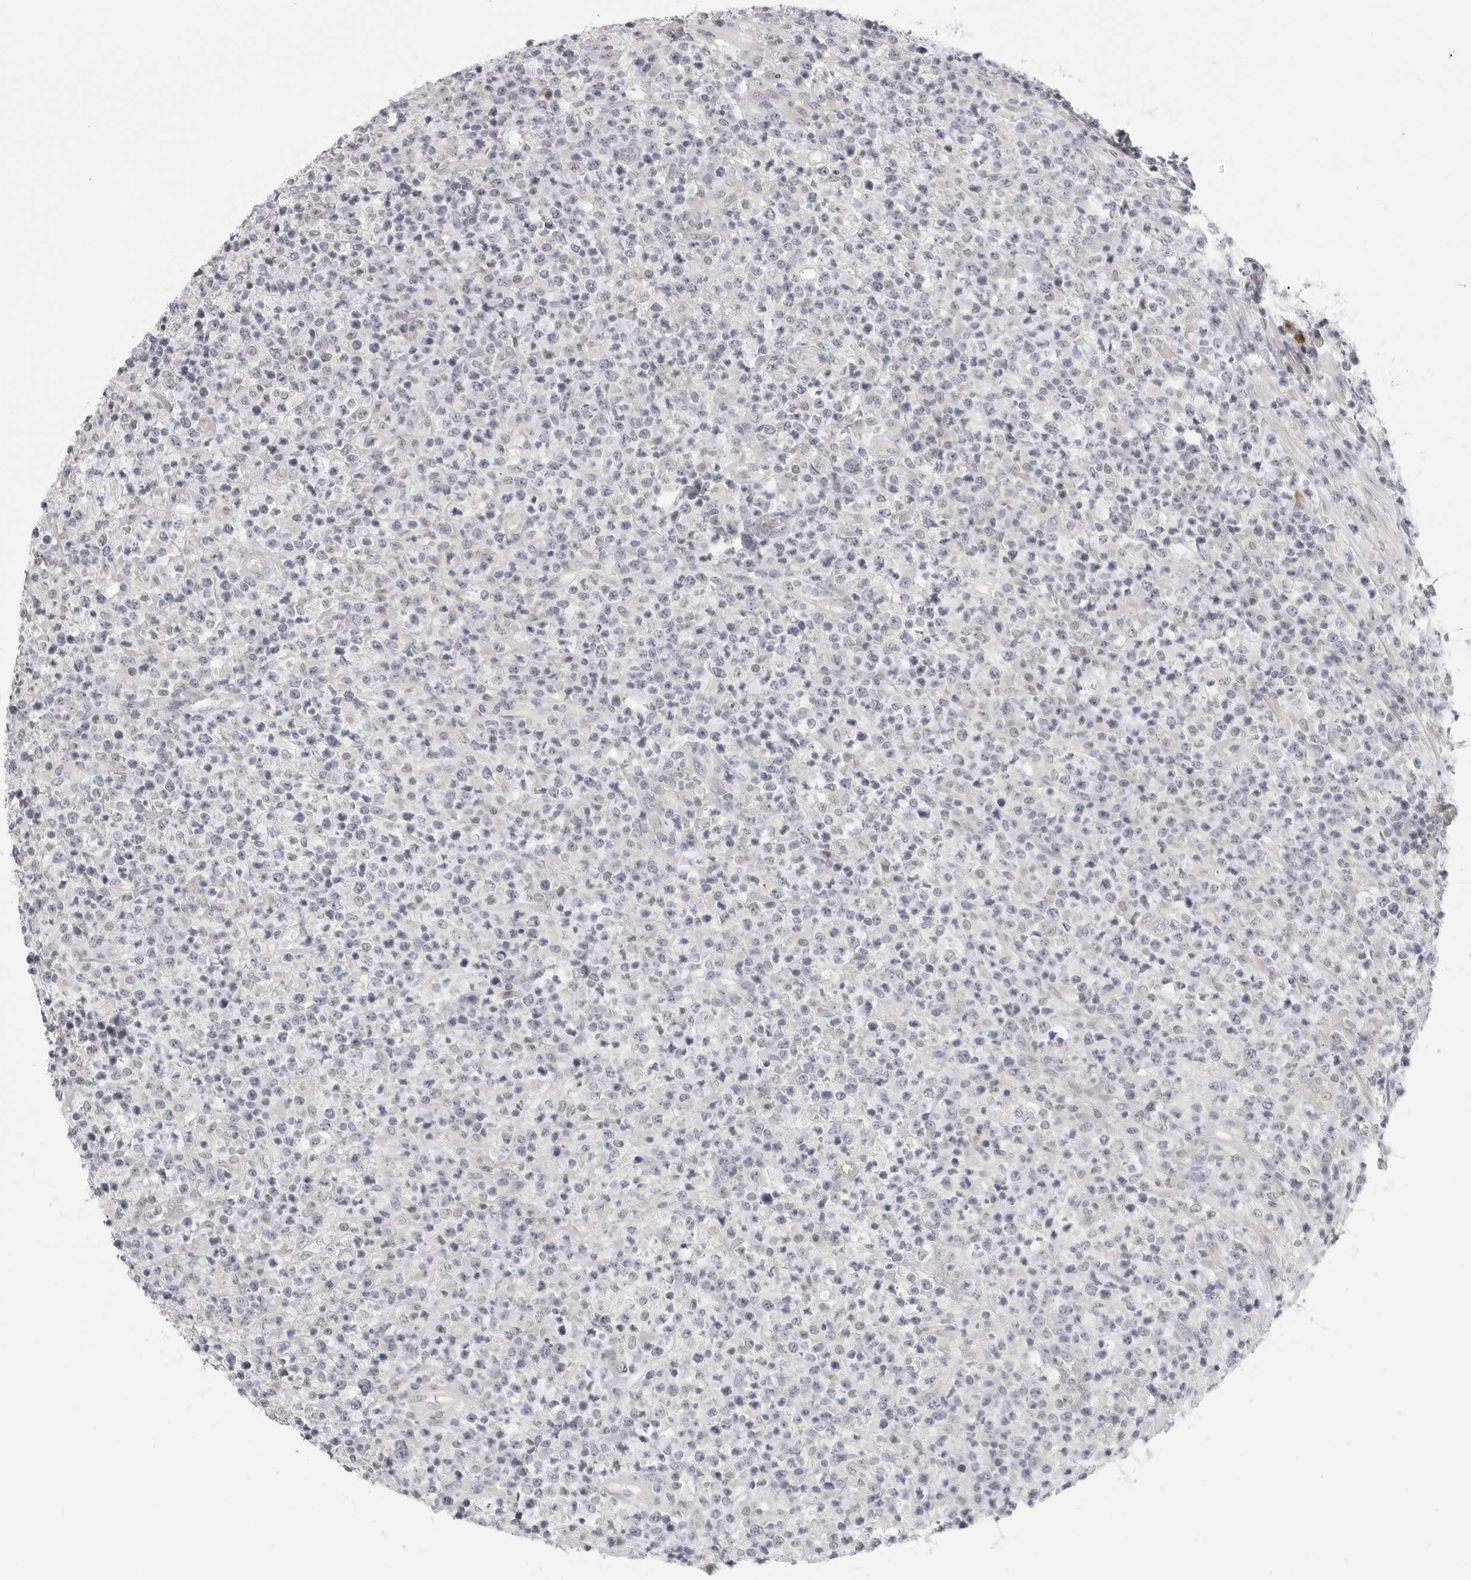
{"staining": {"intensity": "negative", "quantity": "none", "location": "none"}, "tissue": "lymphoma", "cell_type": "Tumor cells", "image_type": "cancer", "snomed": [{"axis": "morphology", "description": "Malignant lymphoma, non-Hodgkin's type, High grade"}, {"axis": "topography", "description": "Colon"}], "caption": "Tumor cells are negative for brown protein staining in high-grade malignant lymphoma, non-Hodgkin's type.", "gene": "HMGCS2", "patient": {"sex": "female", "age": 53}}